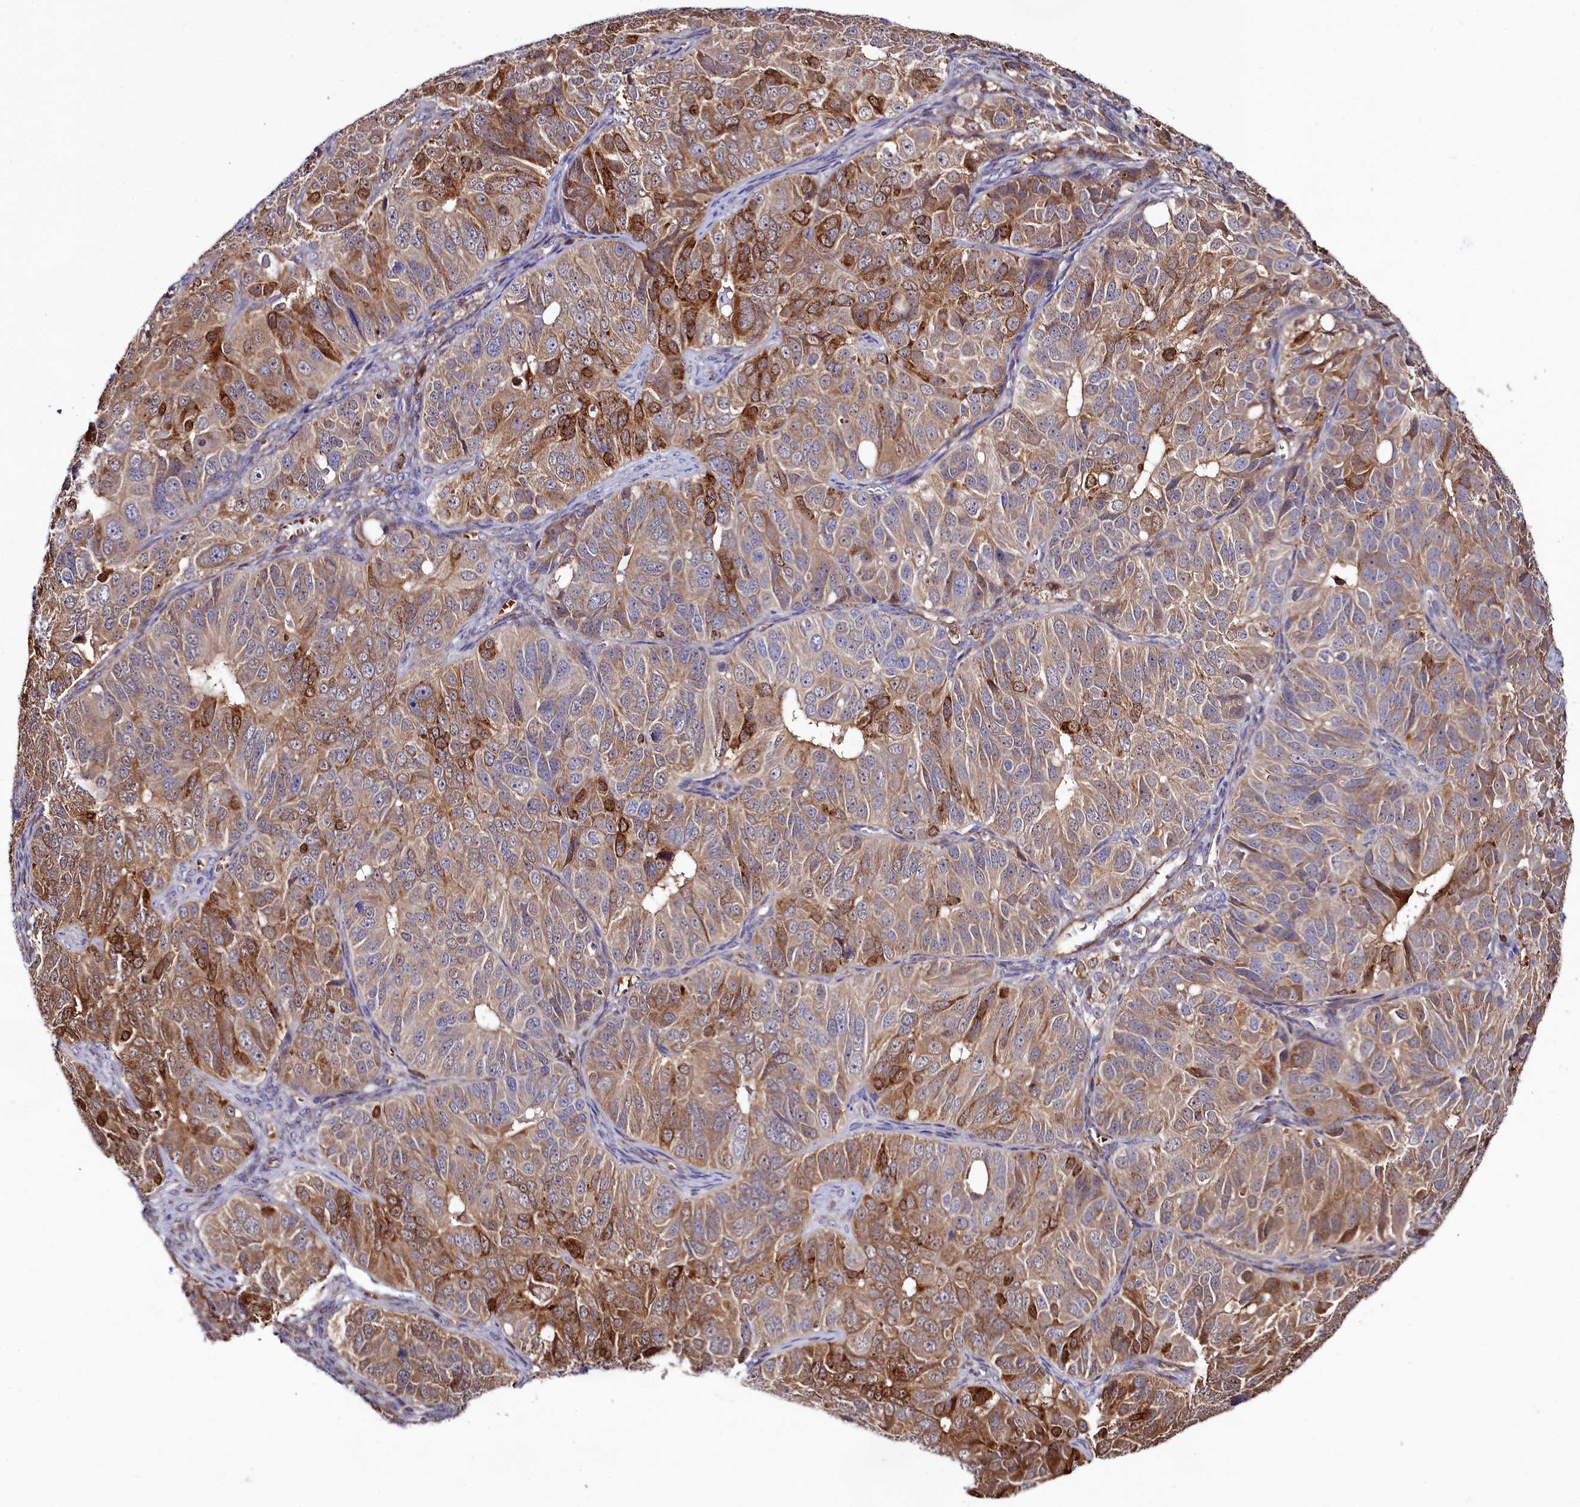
{"staining": {"intensity": "moderate", "quantity": "25%-75%", "location": "cytoplasmic/membranous"}, "tissue": "ovarian cancer", "cell_type": "Tumor cells", "image_type": "cancer", "snomed": [{"axis": "morphology", "description": "Carcinoma, endometroid"}, {"axis": "topography", "description": "Ovary"}], "caption": "Immunohistochemistry micrograph of human ovarian endometroid carcinoma stained for a protein (brown), which demonstrates medium levels of moderate cytoplasmic/membranous staining in approximately 25%-75% of tumor cells.", "gene": "ASTE1", "patient": {"sex": "female", "age": 51}}